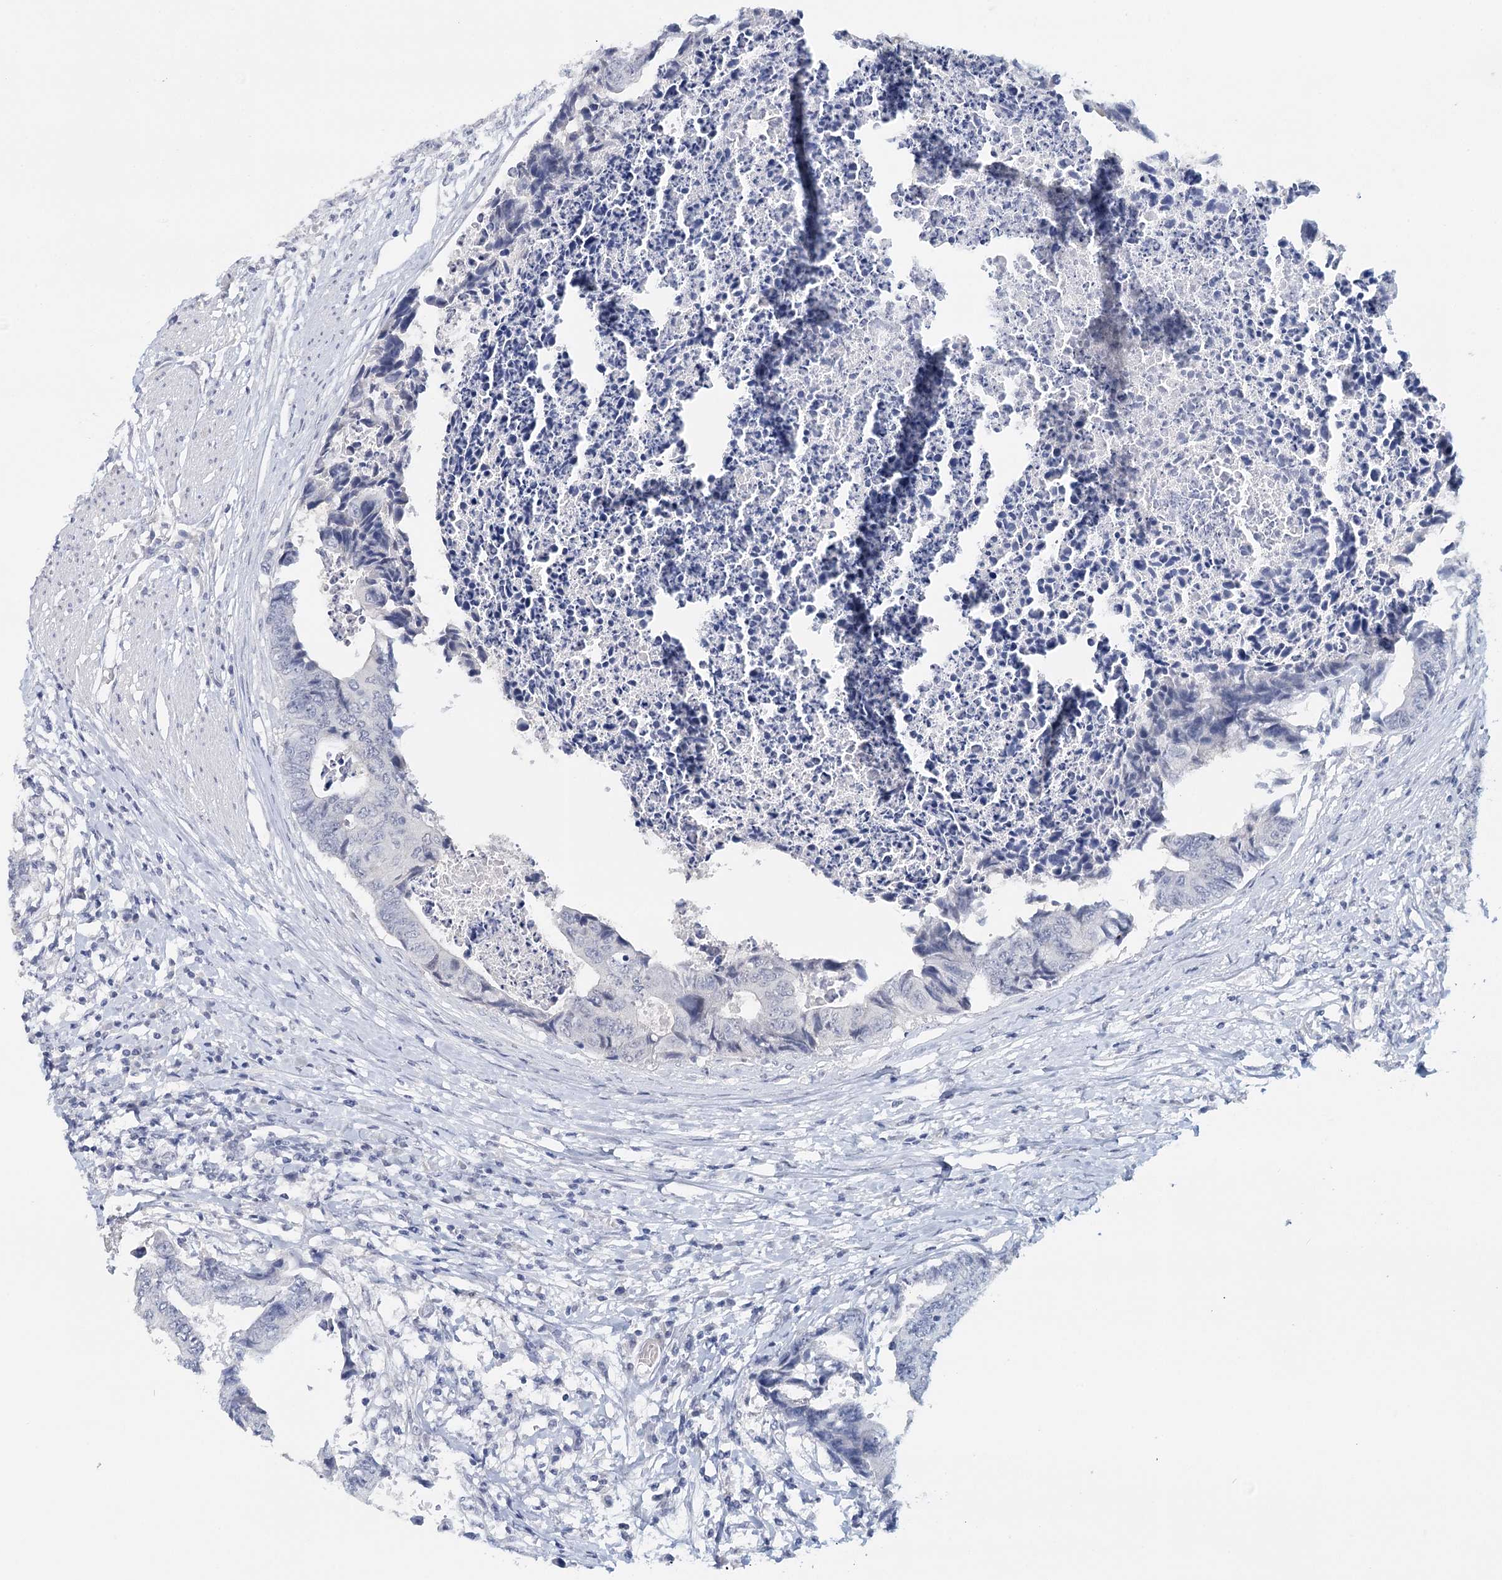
{"staining": {"intensity": "negative", "quantity": "none", "location": "none"}, "tissue": "colorectal cancer", "cell_type": "Tumor cells", "image_type": "cancer", "snomed": [{"axis": "morphology", "description": "Adenocarcinoma, NOS"}, {"axis": "topography", "description": "Rectum"}], "caption": "This histopathology image is of colorectal cancer (adenocarcinoma) stained with immunohistochemistry (IHC) to label a protein in brown with the nuclei are counter-stained blue. There is no positivity in tumor cells. (DAB (3,3'-diaminobenzidine) IHC, high magnification).", "gene": "HSPA4L", "patient": {"sex": "male", "age": 84}}